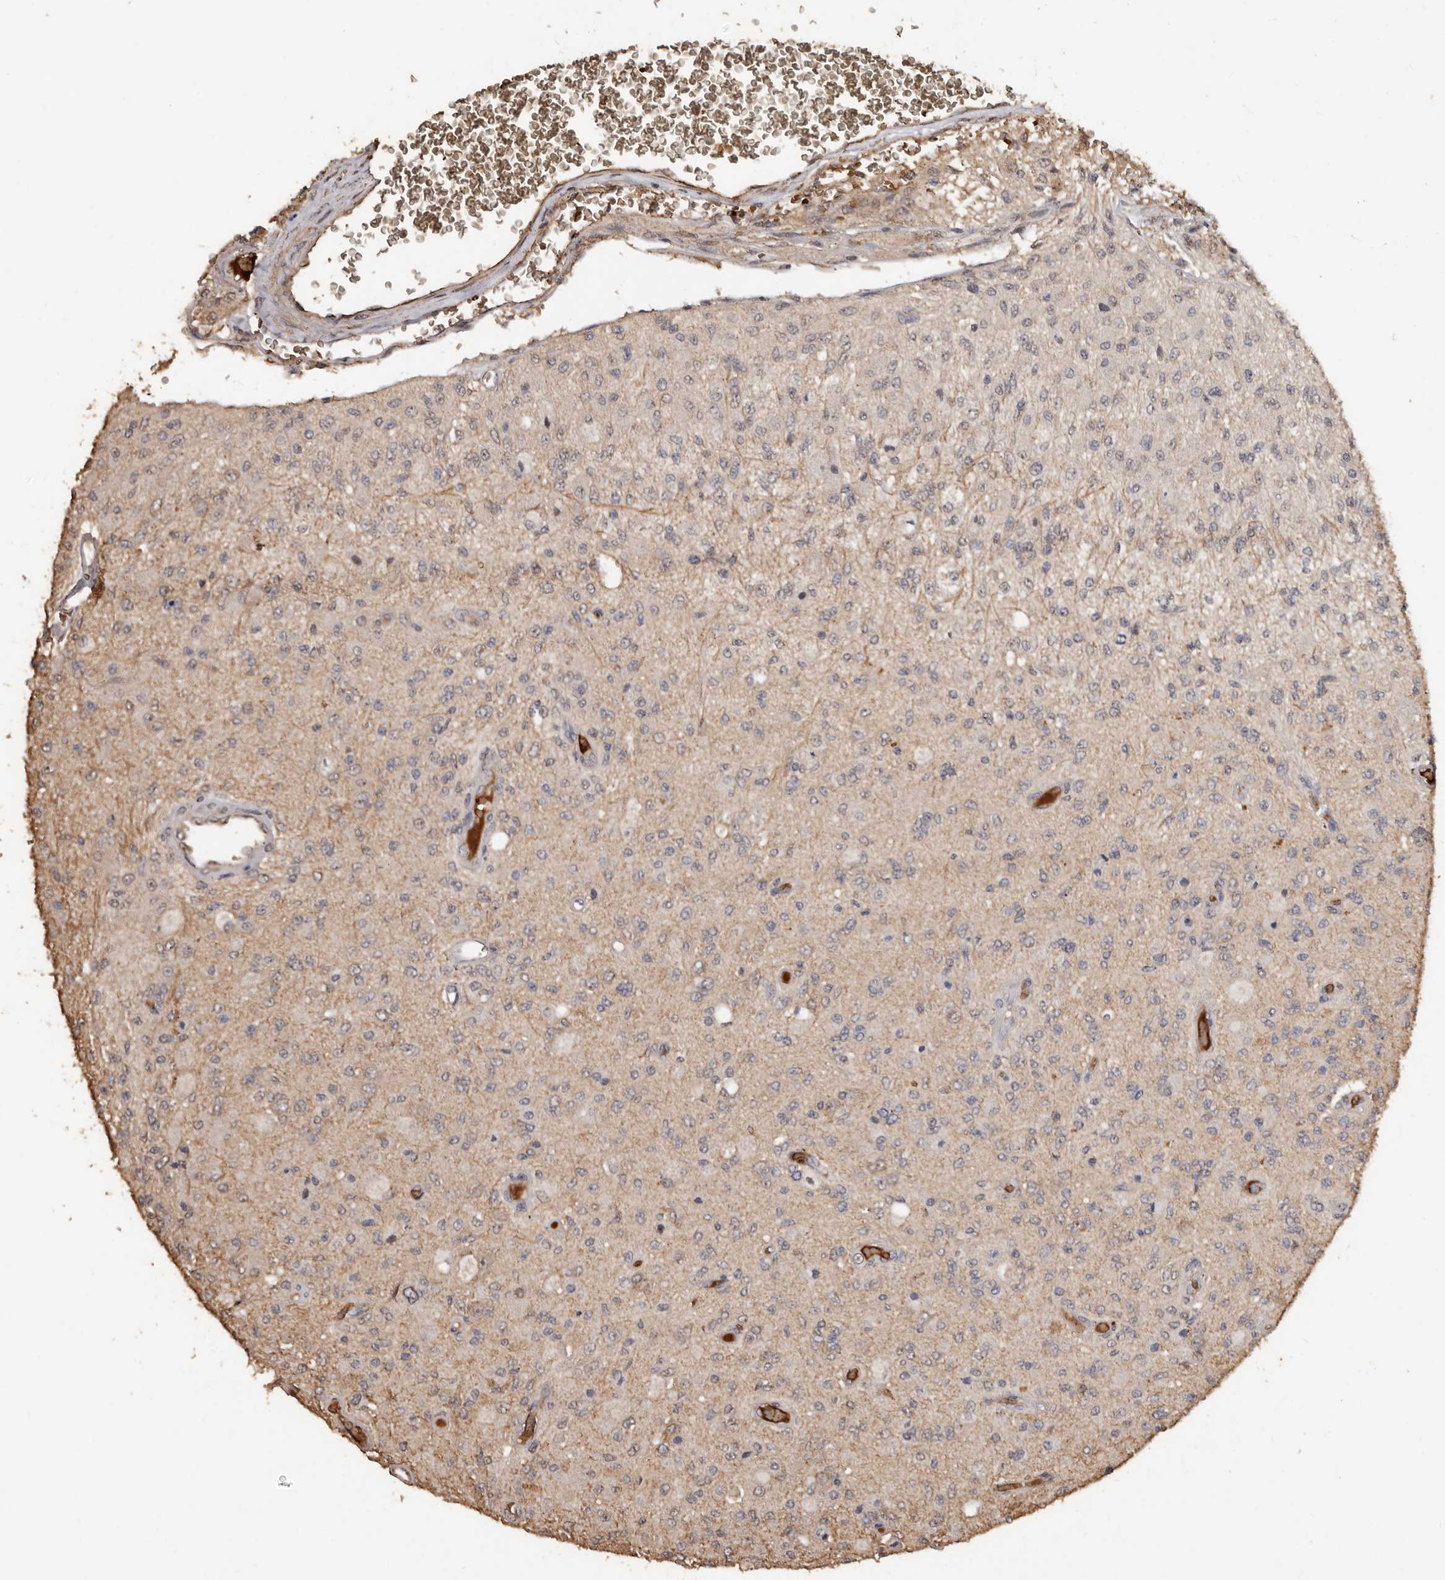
{"staining": {"intensity": "weak", "quantity": "<25%", "location": "cytoplasmic/membranous"}, "tissue": "glioma", "cell_type": "Tumor cells", "image_type": "cancer", "snomed": [{"axis": "morphology", "description": "Normal tissue, NOS"}, {"axis": "morphology", "description": "Glioma, malignant, High grade"}, {"axis": "topography", "description": "Cerebral cortex"}], "caption": "There is no significant positivity in tumor cells of high-grade glioma (malignant).", "gene": "GRAMD2A", "patient": {"sex": "male", "age": 77}}